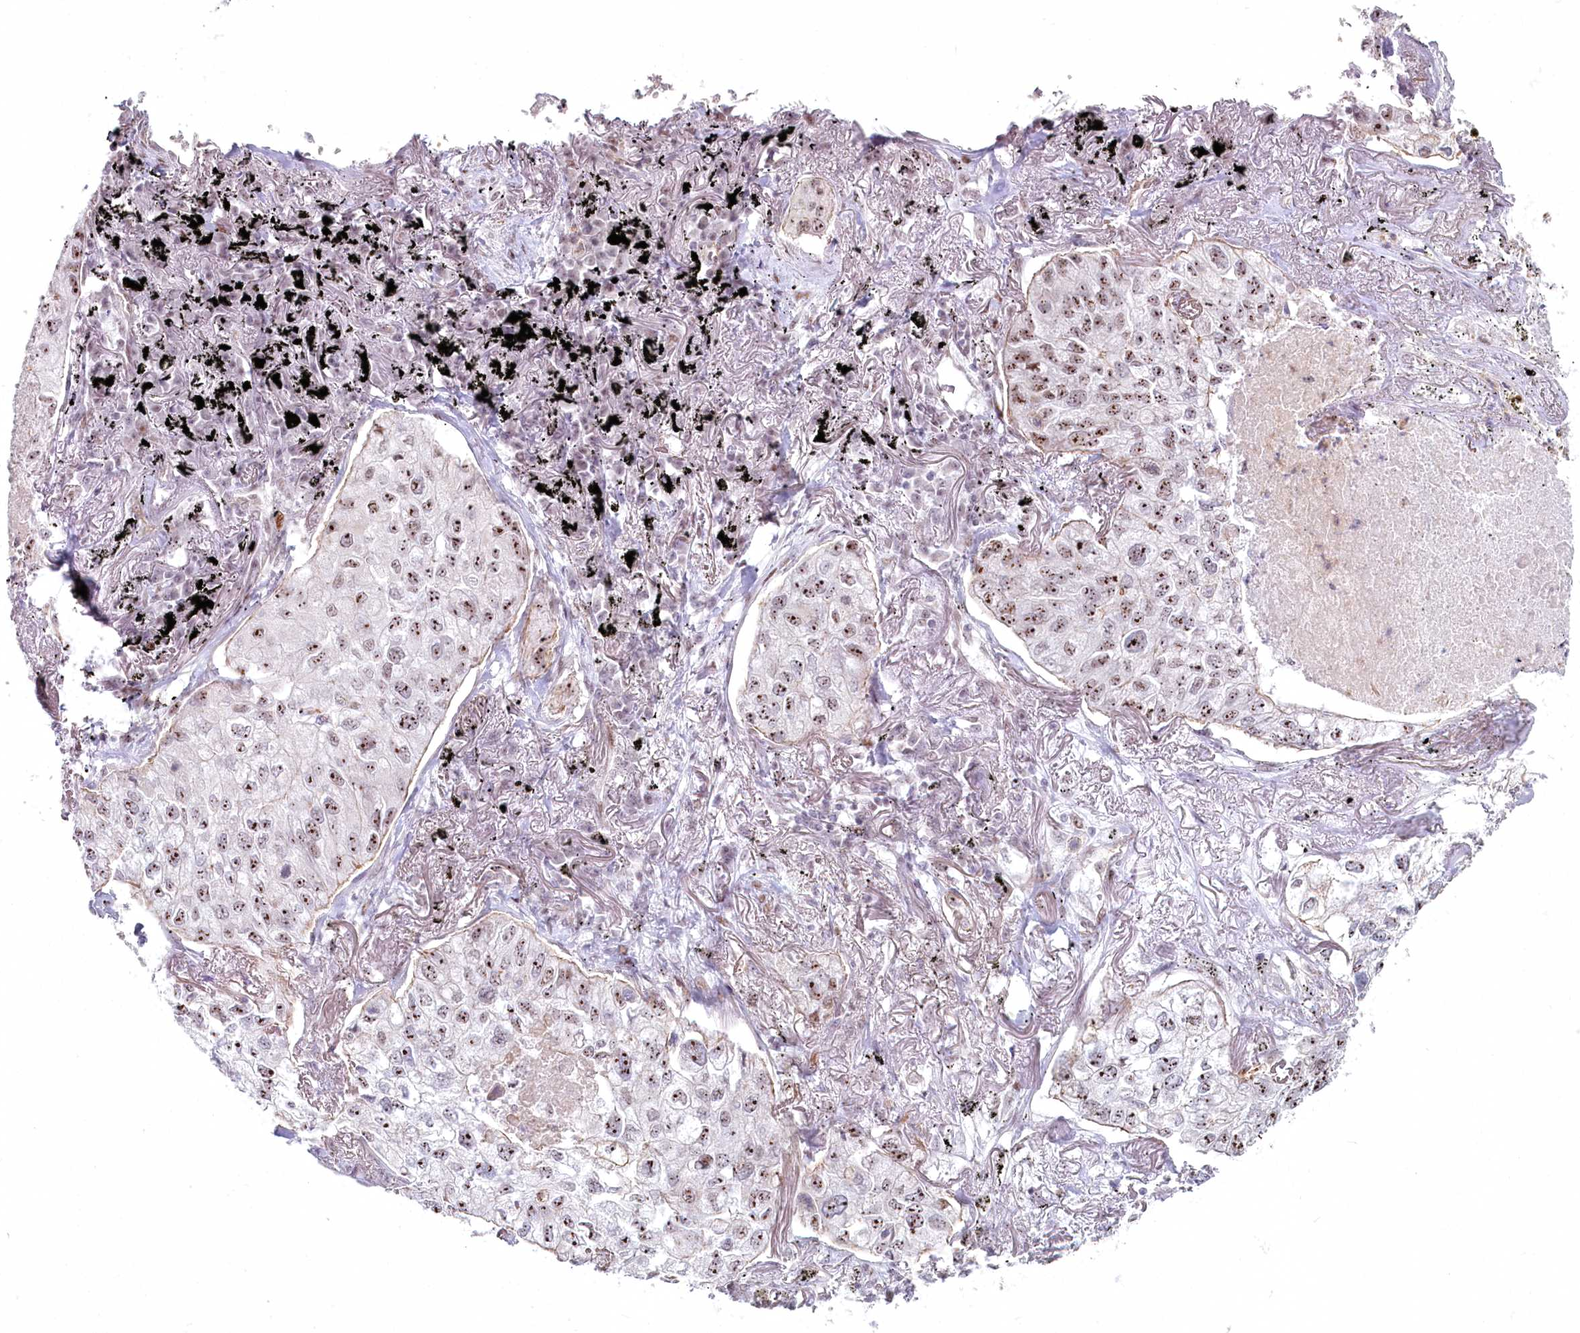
{"staining": {"intensity": "strong", "quantity": ">75%", "location": "nuclear"}, "tissue": "lung cancer", "cell_type": "Tumor cells", "image_type": "cancer", "snomed": [{"axis": "morphology", "description": "Adenocarcinoma, NOS"}, {"axis": "topography", "description": "Lung"}], "caption": "Protein staining demonstrates strong nuclear staining in approximately >75% of tumor cells in lung adenocarcinoma.", "gene": "ABHD8", "patient": {"sex": "male", "age": 65}}